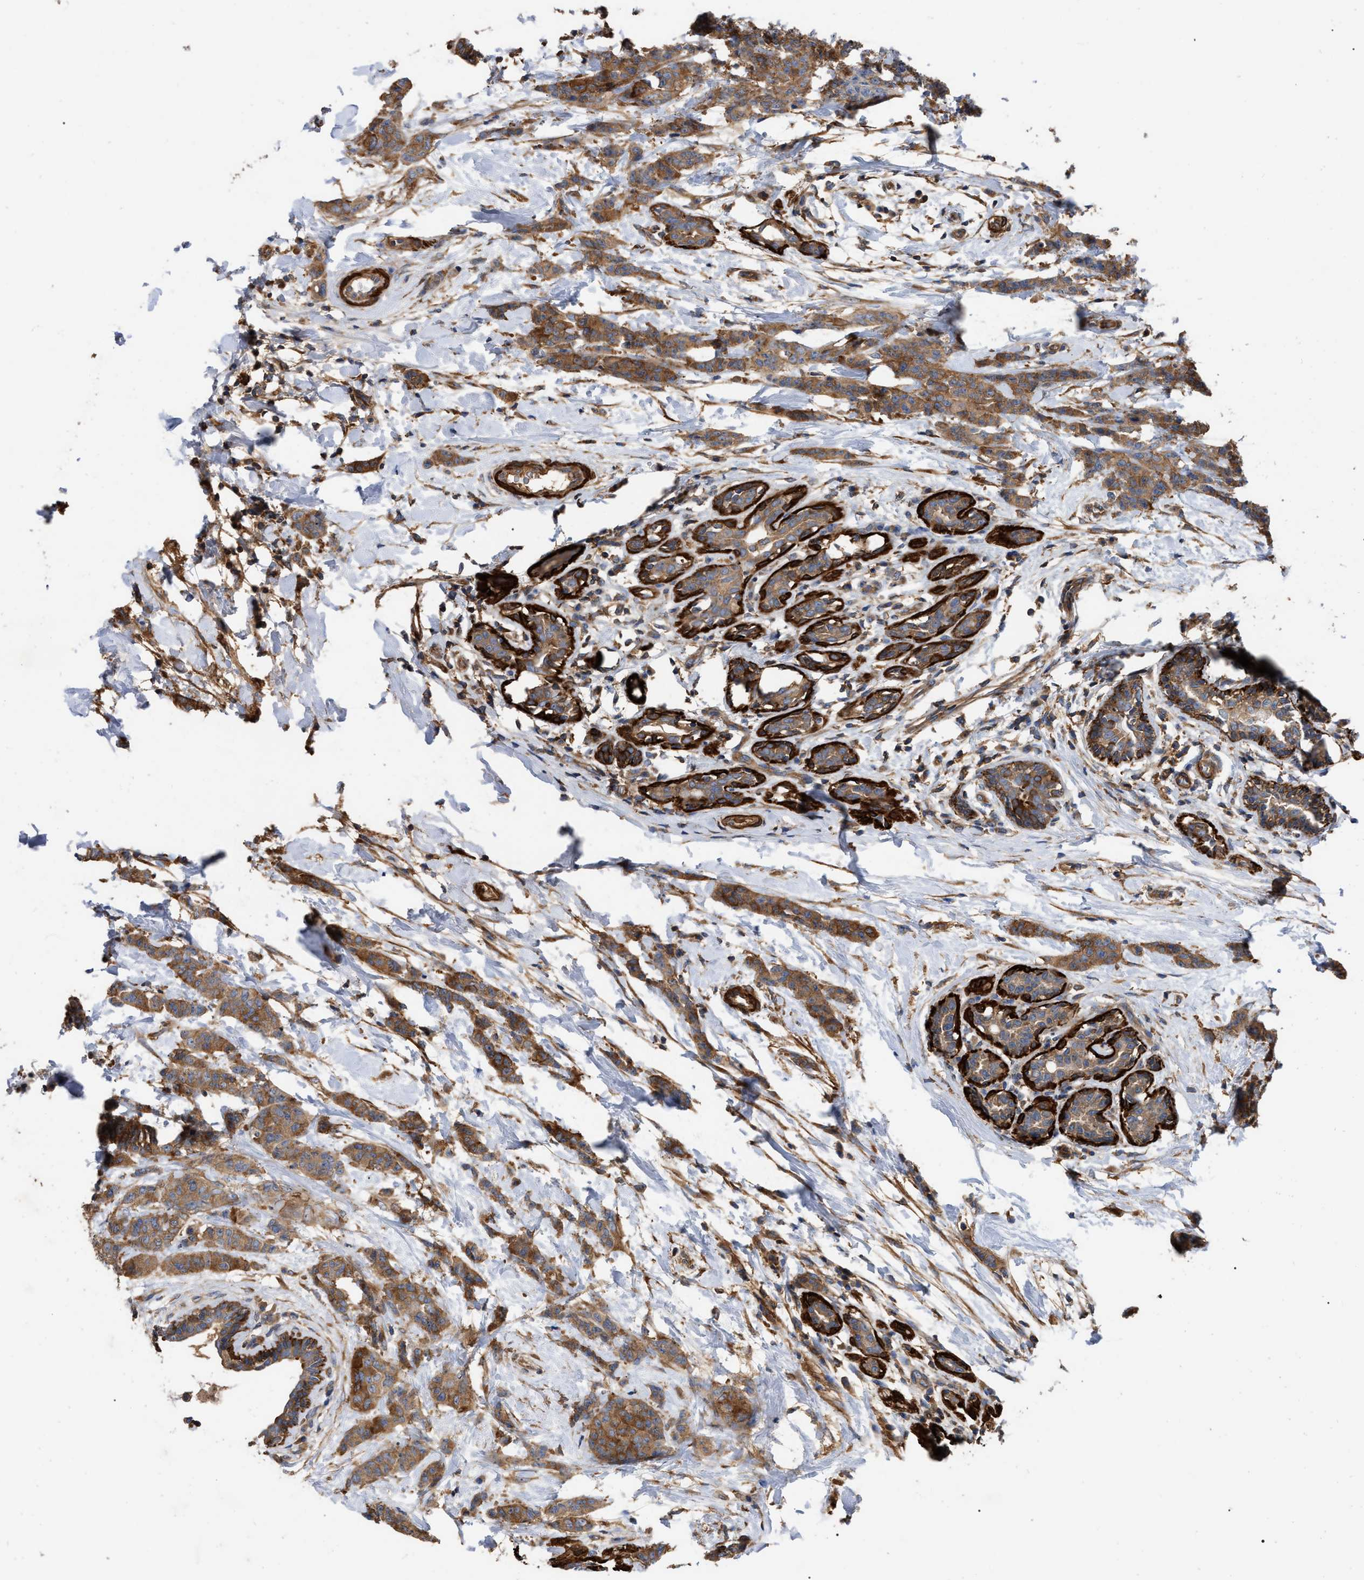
{"staining": {"intensity": "moderate", "quantity": ">75%", "location": "cytoplasmic/membranous"}, "tissue": "breast cancer", "cell_type": "Tumor cells", "image_type": "cancer", "snomed": [{"axis": "morphology", "description": "Normal tissue, NOS"}, {"axis": "morphology", "description": "Duct carcinoma"}, {"axis": "topography", "description": "Breast"}], "caption": "A medium amount of moderate cytoplasmic/membranous staining is identified in approximately >75% of tumor cells in breast invasive ductal carcinoma tissue. The staining was performed using DAB to visualize the protein expression in brown, while the nuclei were stained in blue with hematoxylin (Magnification: 20x).", "gene": "RABEP1", "patient": {"sex": "female", "age": 40}}